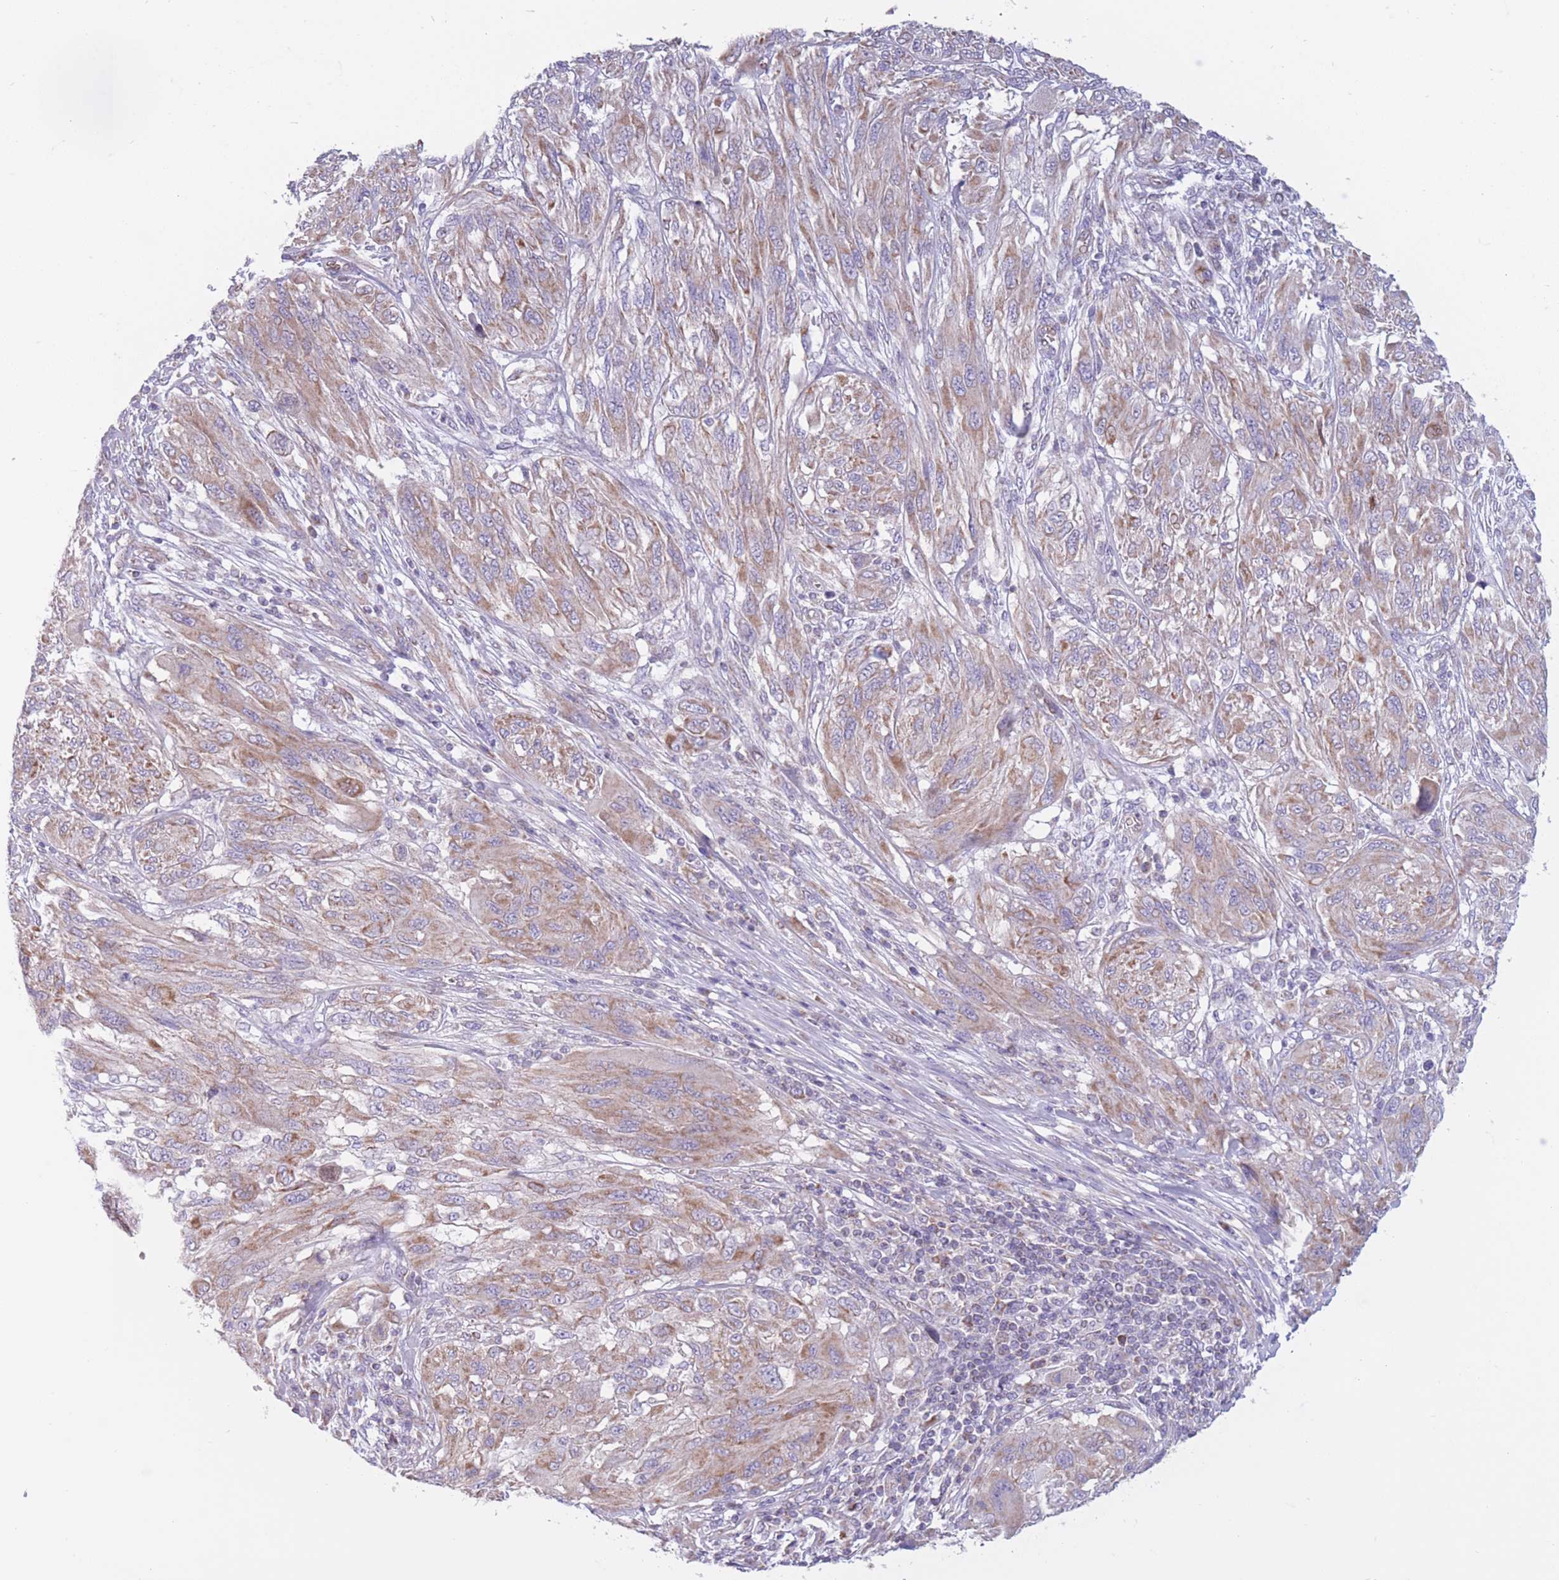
{"staining": {"intensity": "weak", "quantity": "25%-75%", "location": "cytoplasmic/membranous"}, "tissue": "melanoma", "cell_type": "Tumor cells", "image_type": "cancer", "snomed": [{"axis": "morphology", "description": "Malignant melanoma, NOS"}, {"axis": "topography", "description": "Skin"}], "caption": "Protein analysis of melanoma tissue demonstrates weak cytoplasmic/membranous expression in about 25%-75% of tumor cells.", "gene": "PDHA1", "patient": {"sex": "female", "age": 91}}